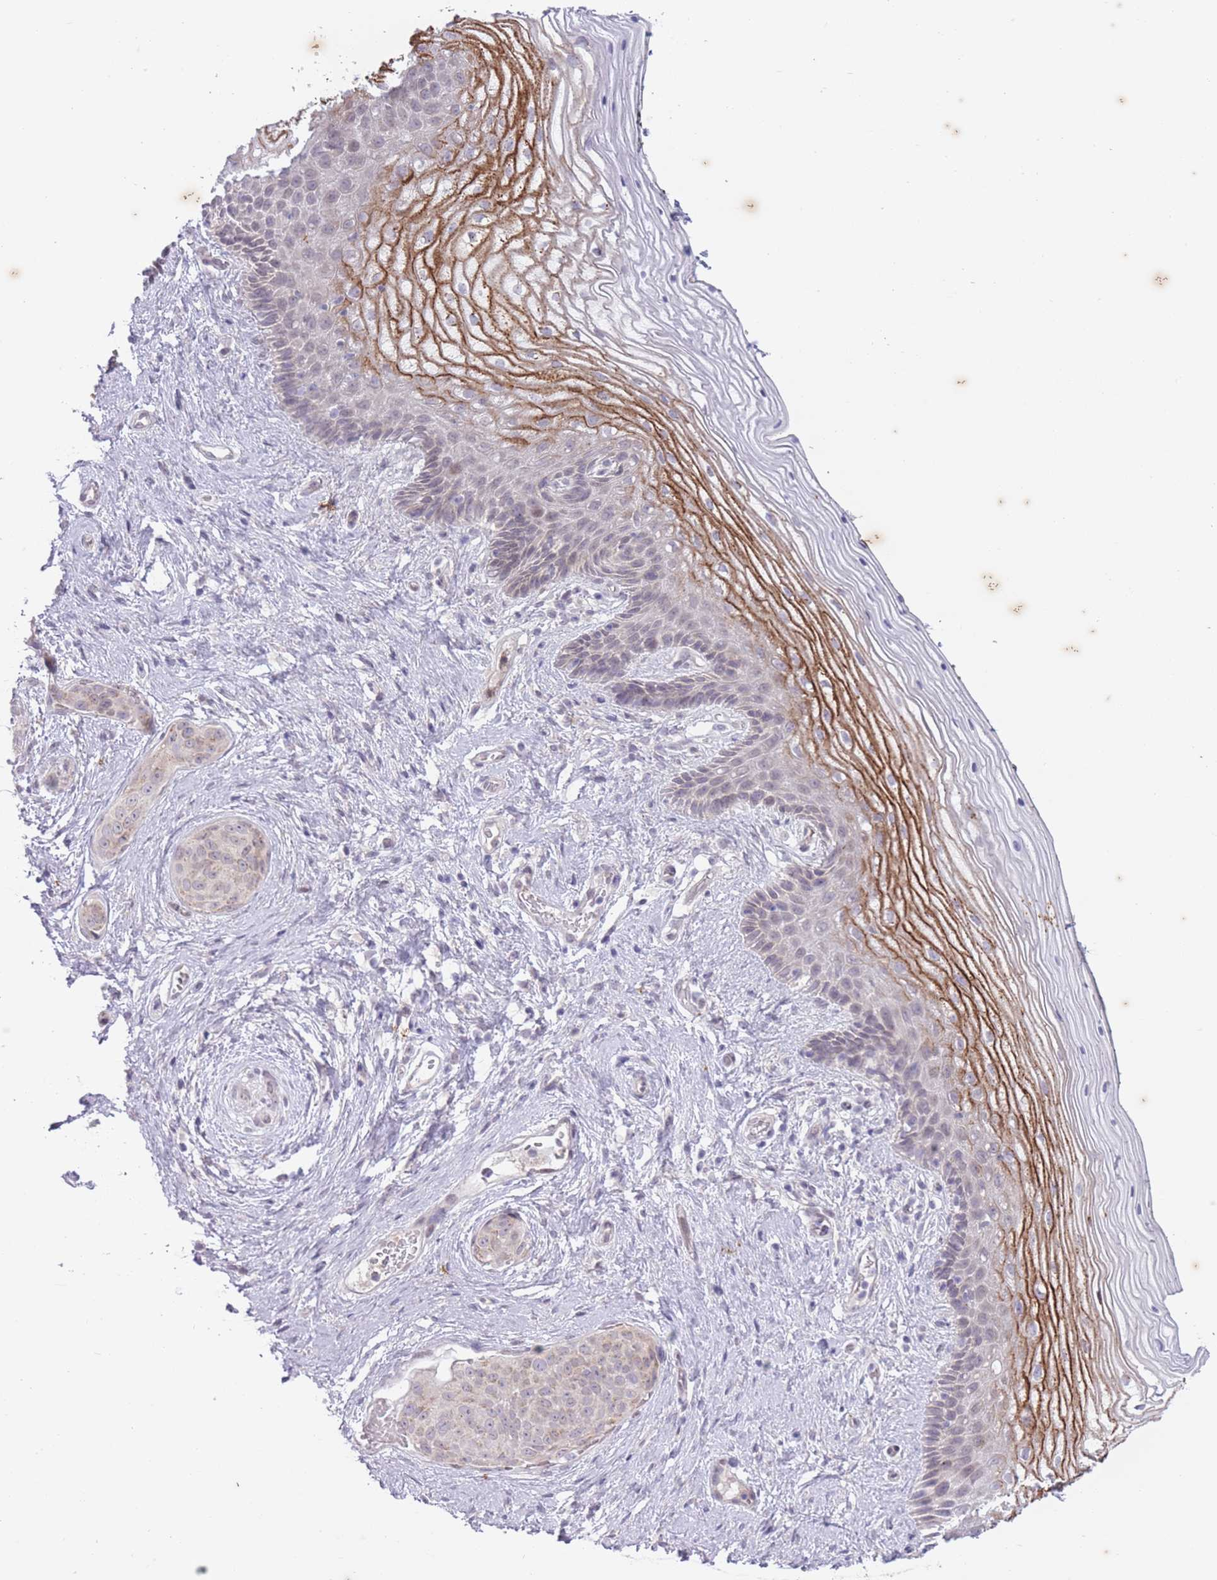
{"staining": {"intensity": "moderate", "quantity": "<25%", "location": "cytoplasmic/membranous"}, "tissue": "vagina", "cell_type": "Squamous epithelial cells", "image_type": "normal", "snomed": [{"axis": "morphology", "description": "Normal tissue, NOS"}, {"axis": "topography", "description": "Vagina"}], "caption": "Immunohistochemistry (IHC) image of unremarkable human vagina stained for a protein (brown), which shows low levels of moderate cytoplasmic/membranous staining in approximately <25% of squamous epithelial cells.", "gene": "ARPIN", "patient": {"sex": "female", "age": 47}}